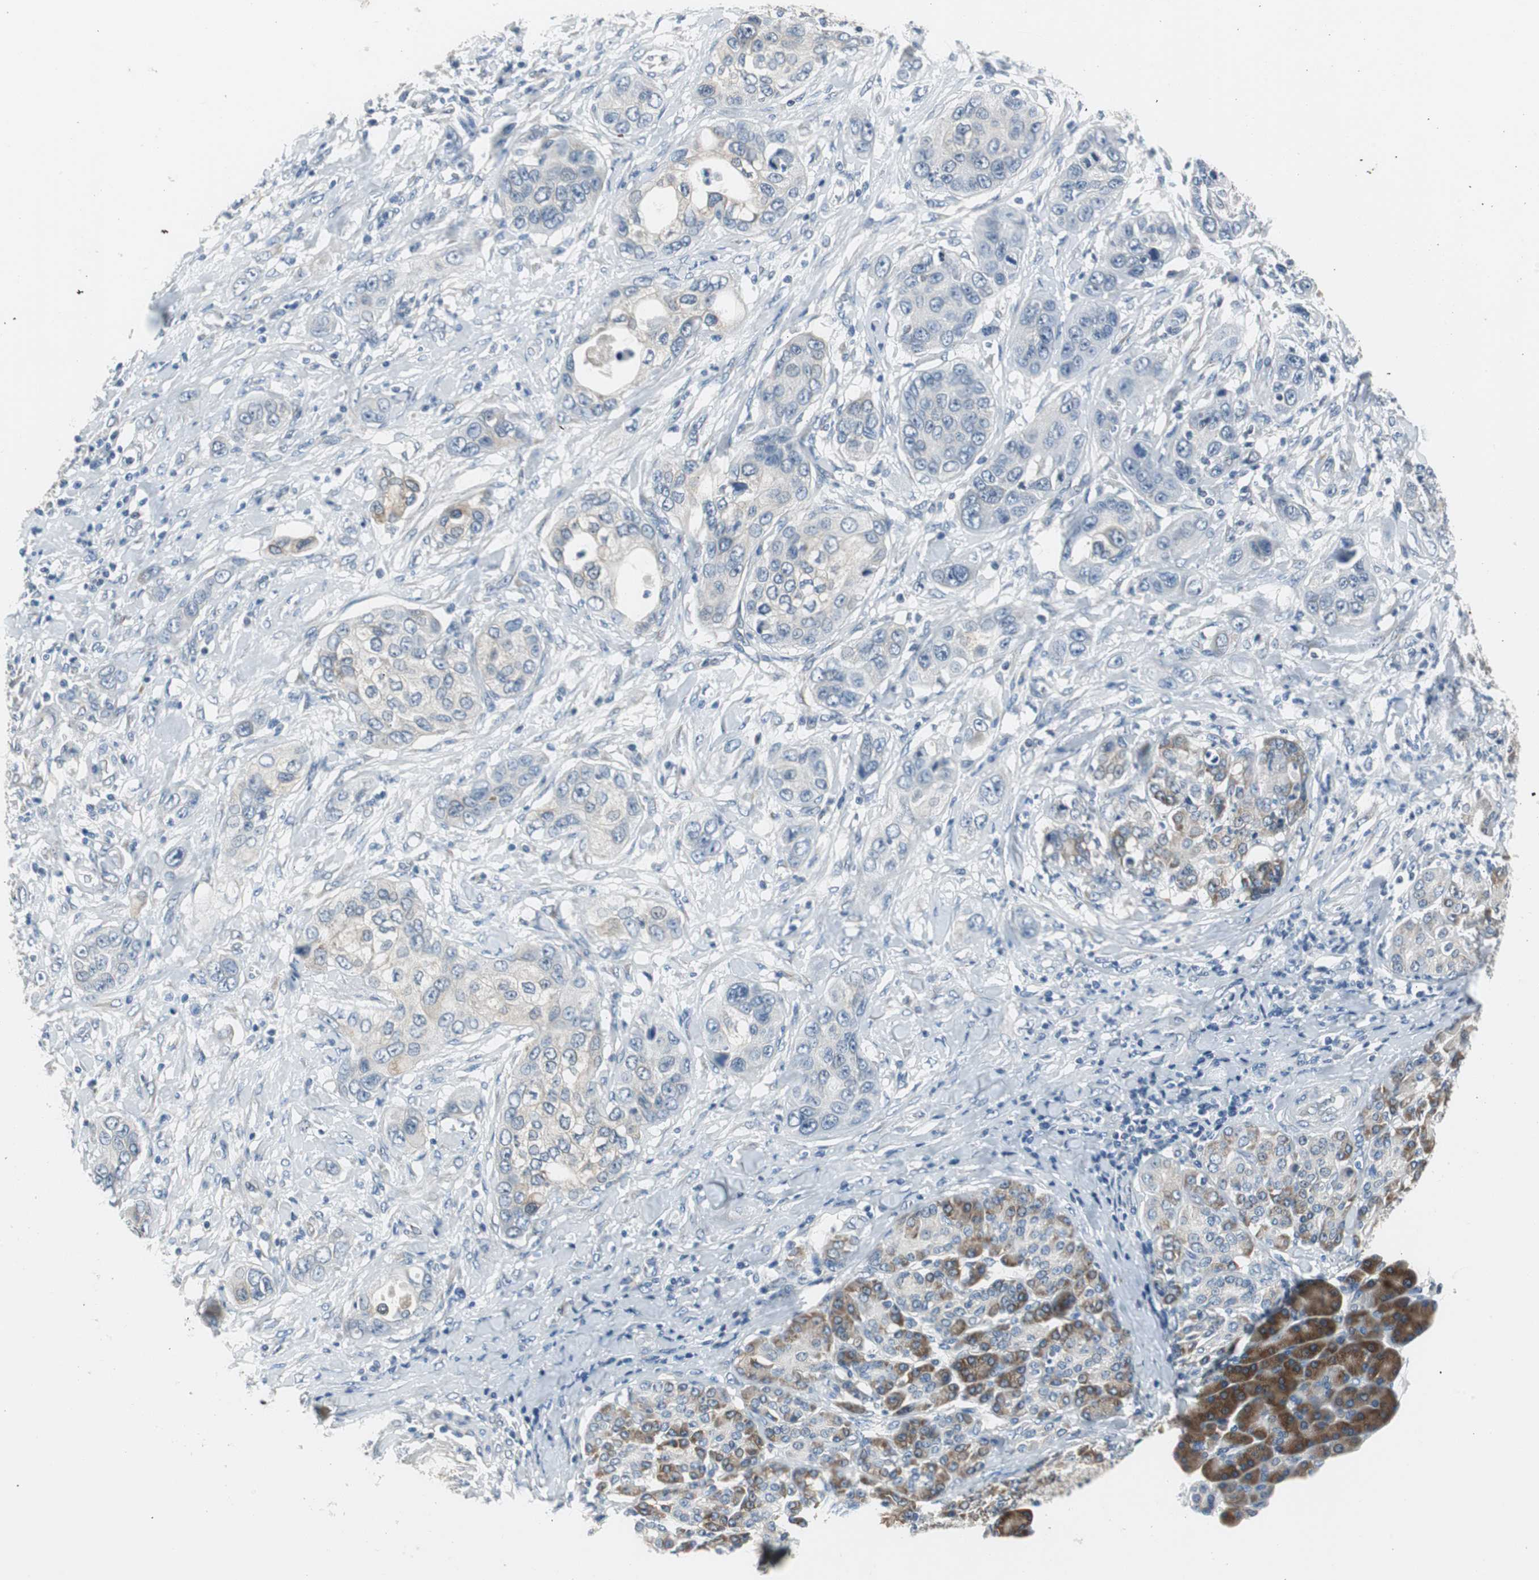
{"staining": {"intensity": "negative", "quantity": "none", "location": "none"}, "tissue": "pancreatic cancer", "cell_type": "Tumor cells", "image_type": "cancer", "snomed": [{"axis": "morphology", "description": "Adenocarcinoma, NOS"}, {"axis": "topography", "description": "Pancreas"}], "caption": "DAB immunohistochemical staining of pancreatic cancer demonstrates no significant expression in tumor cells.", "gene": "PLAA", "patient": {"sex": "female", "age": 70}}